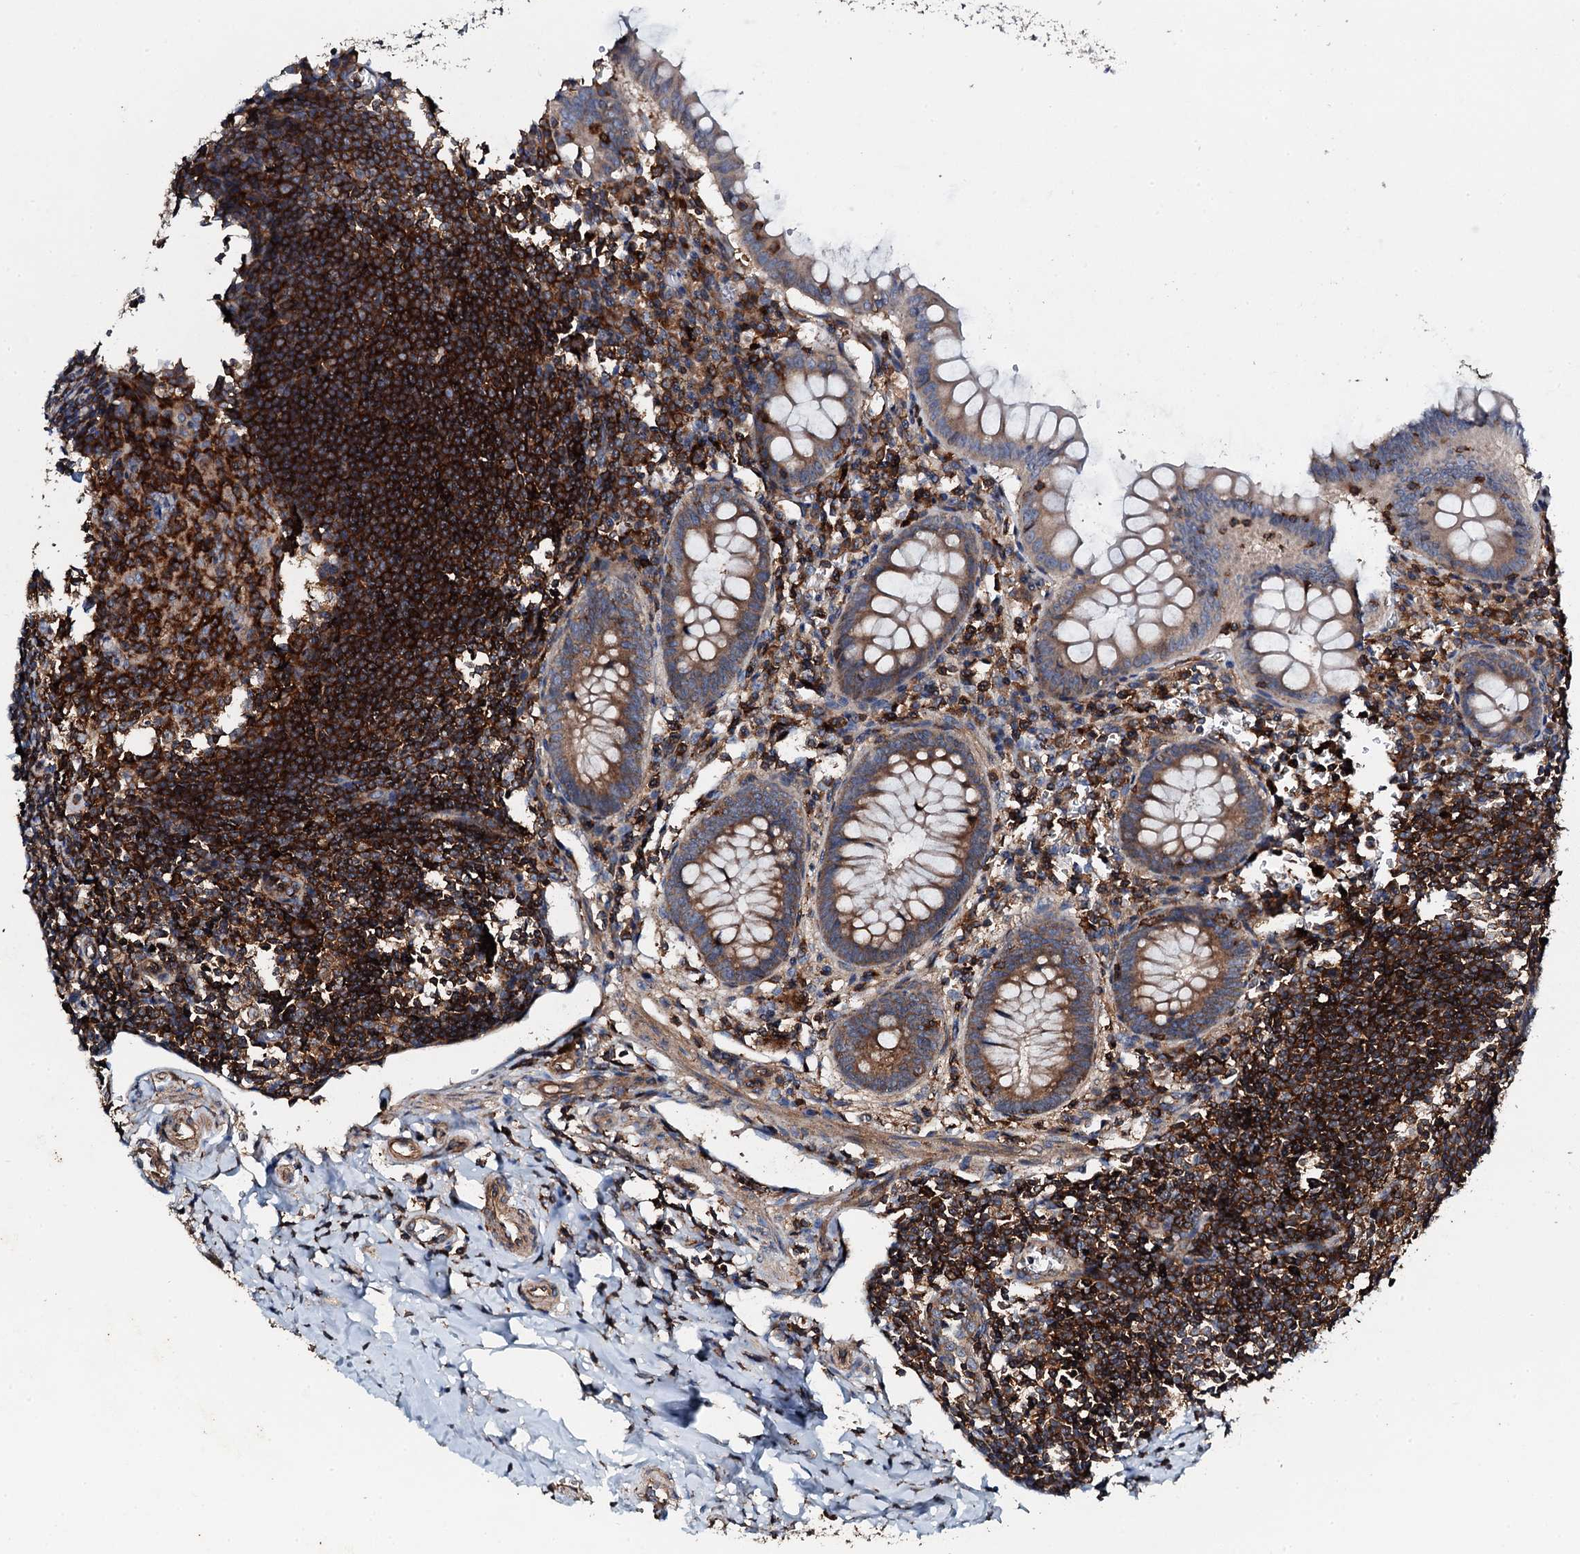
{"staining": {"intensity": "moderate", "quantity": ">75%", "location": "cytoplasmic/membranous"}, "tissue": "appendix", "cell_type": "Glandular cells", "image_type": "normal", "snomed": [{"axis": "morphology", "description": "Normal tissue, NOS"}, {"axis": "topography", "description": "Appendix"}], "caption": "A high-resolution histopathology image shows immunohistochemistry (IHC) staining of unremarkable appendix, which displays moderate cytoplasmic/membranous expression in approximately >75% of glandular cells.", "gene": "GRK2", "patient": {"sex": "female", "age": 33}}